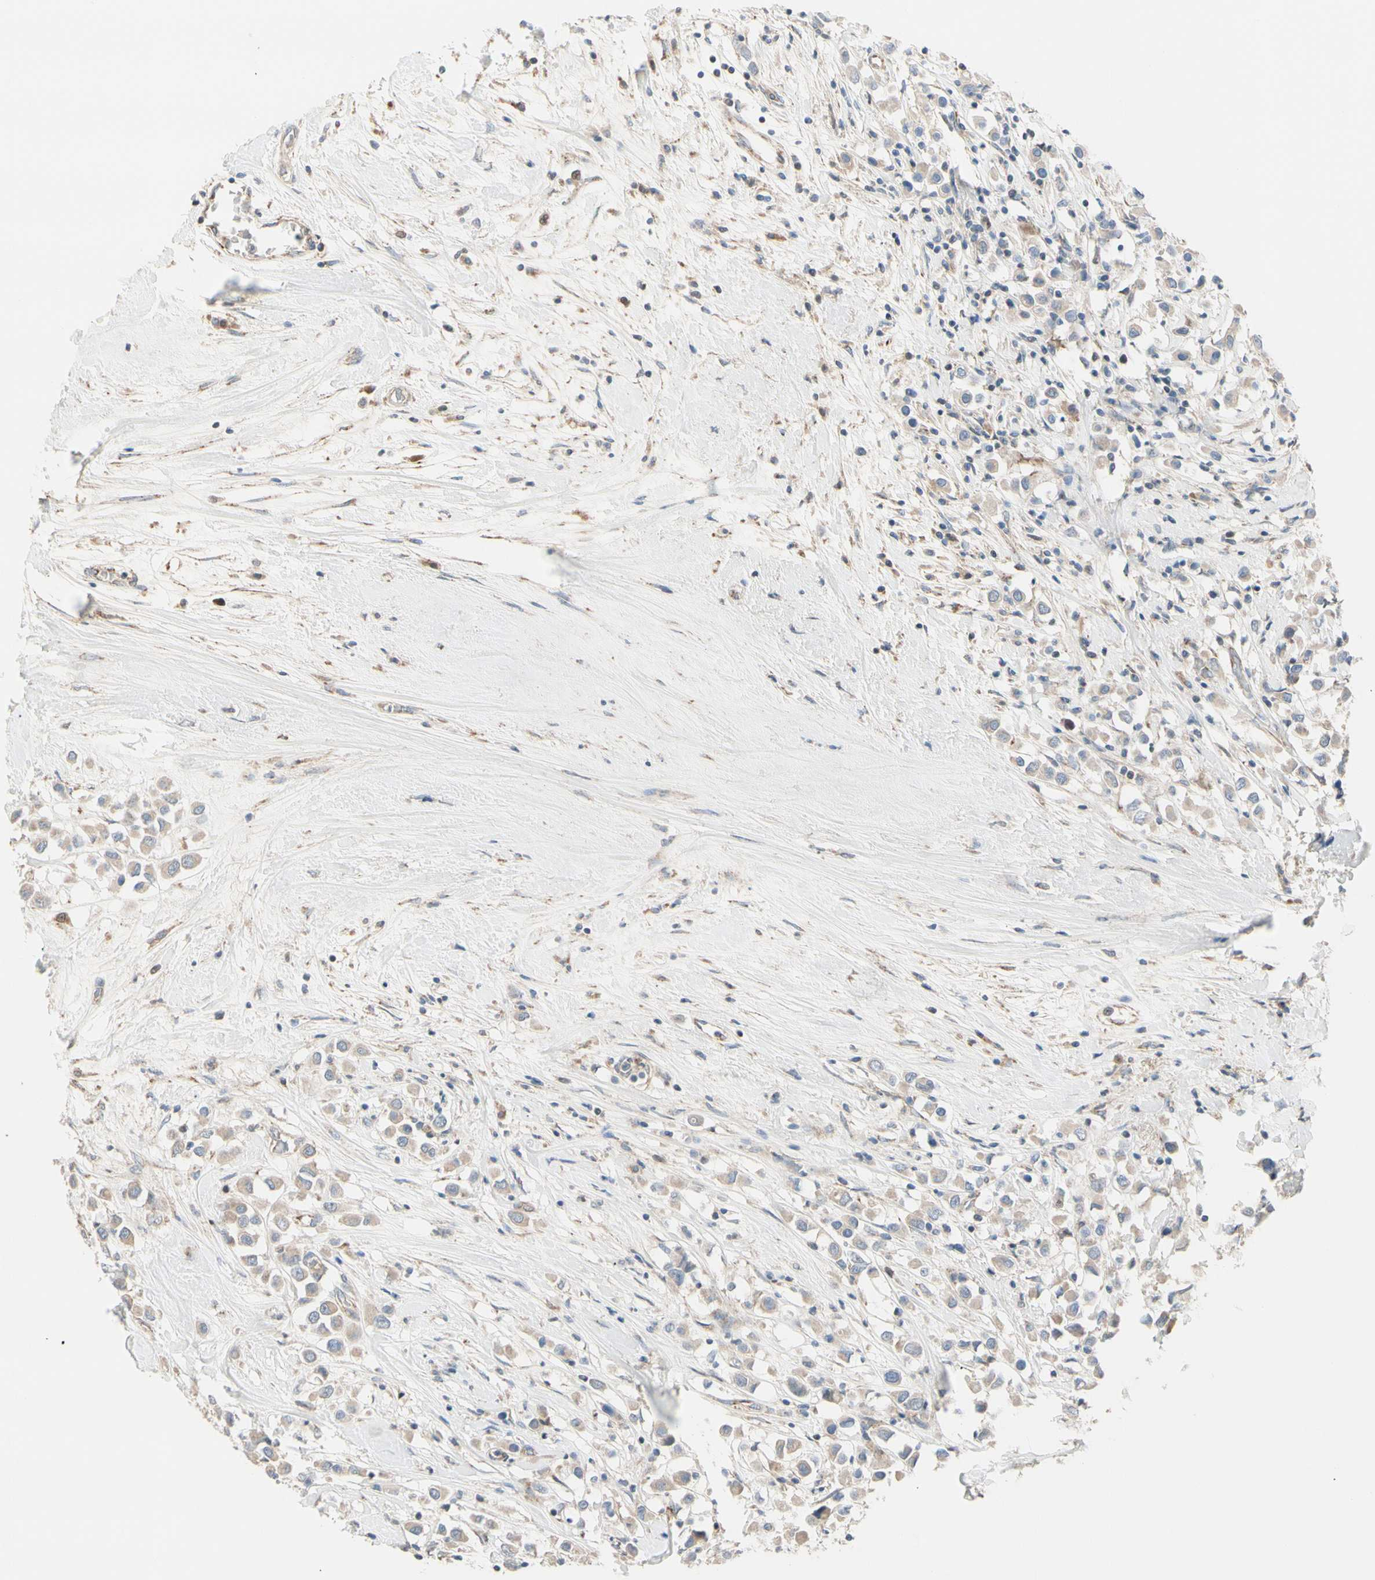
{"staining": {"intensity": "weak", "quantity": ">75%", "location": "cytoplasmic/membranous"}, "tissue": "breast cancer", "cell_type": "Tumor cells", "image_type": "cancer", "snomed": [{"axis": "morphology", "description": "Duct carcinoma"}, {"axis": "topography", "description": "Breast"}], "caption": "Immunohistochemistry photomicrograph of neoplastic tissue: human breast intraductal carcinoma stained using immunohistochemistry shows low levels of weak protein expression localized specifically in the cytoplasmic/membranous of tumor cells, appearing as a cytoplasmic/membranous brown color.", "gene": "EPHA3", "patient": {"sex": "female", "age": 61}}